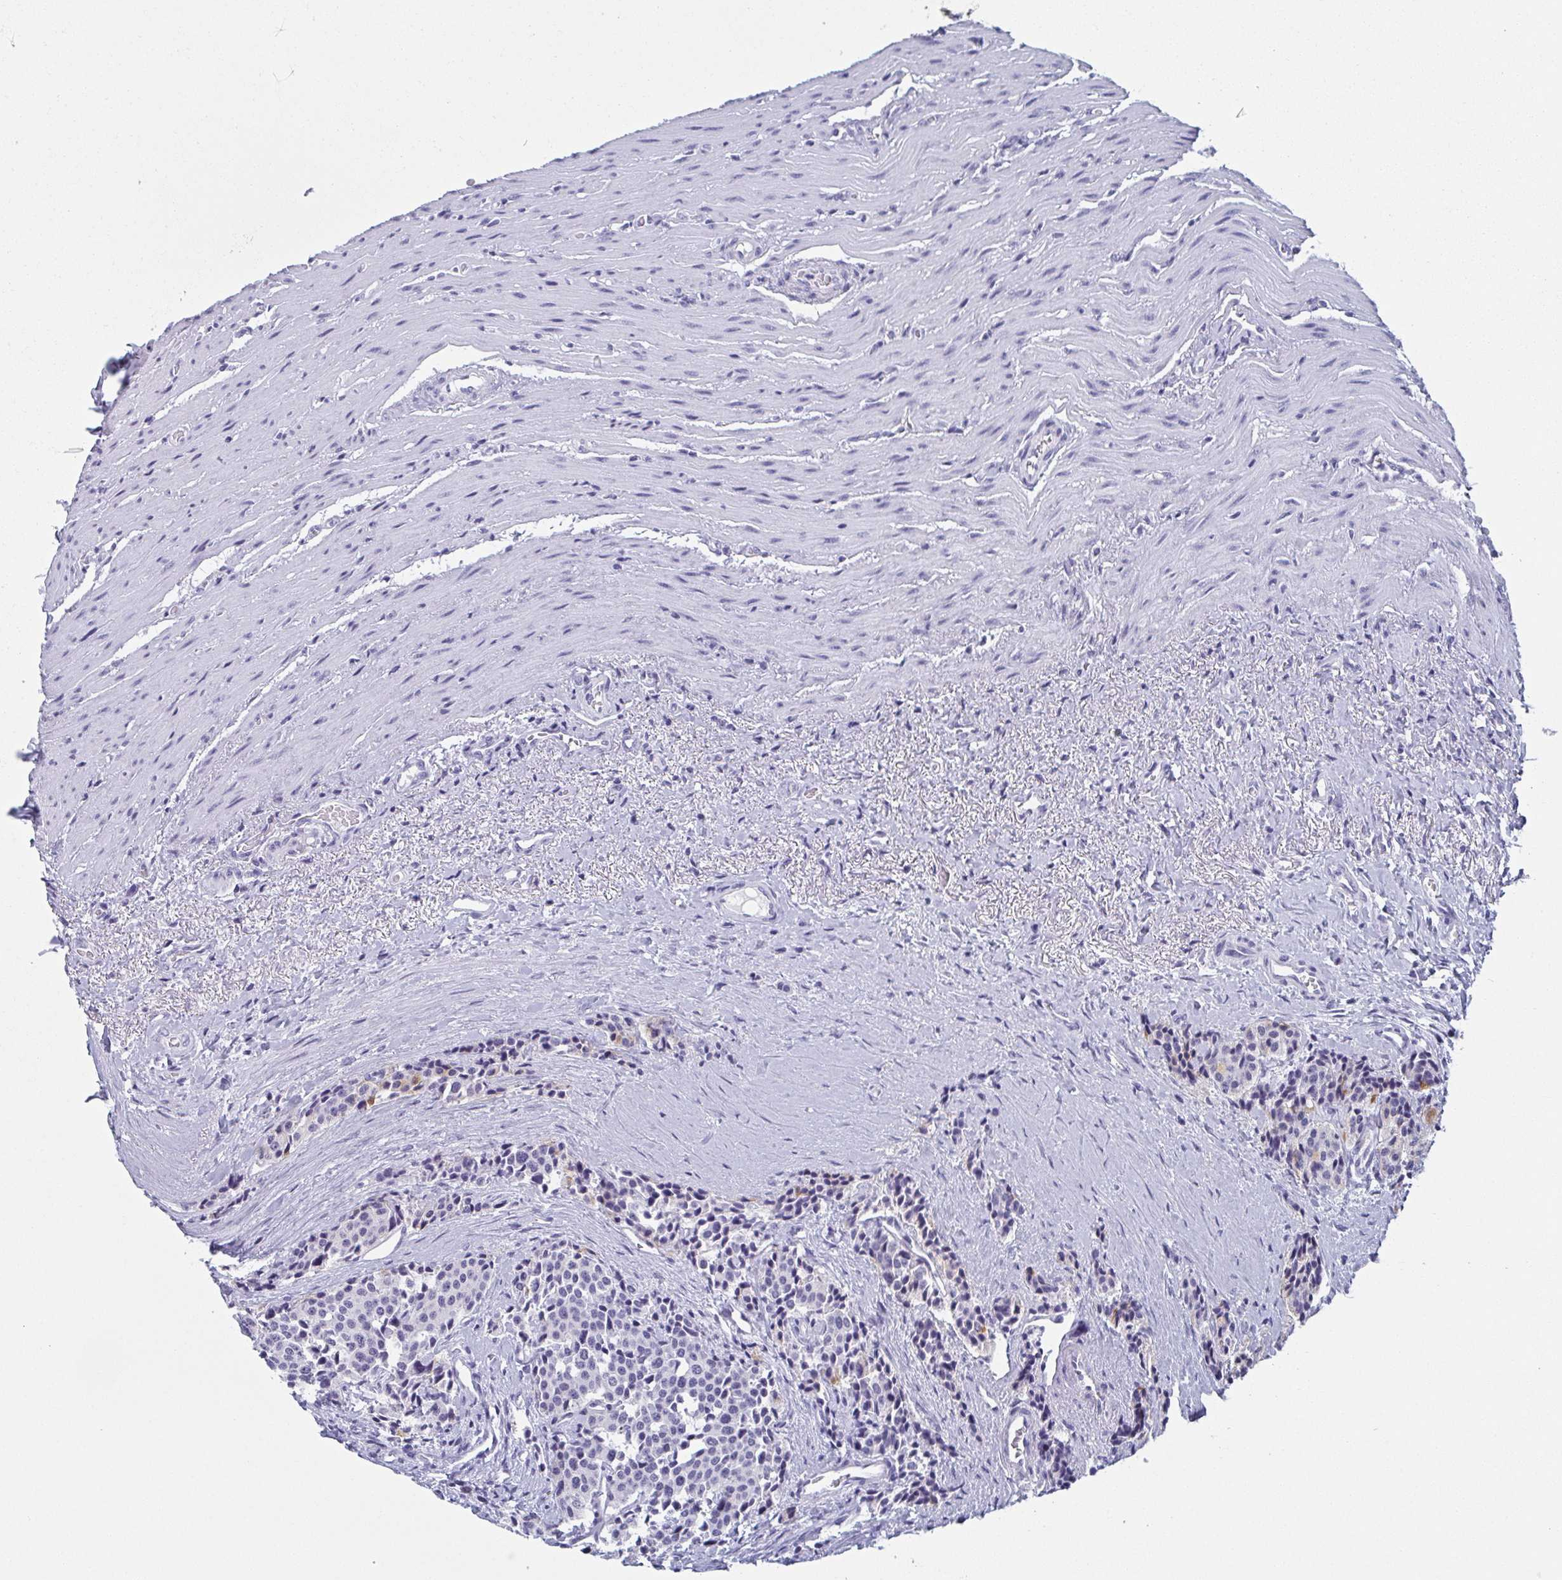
{"staining": {"intensity": "negative", "quantity": "none", "location": "none"}, "tissue": "carcinoid", "cell_type": "Tumor cells", "image_type": "cancer", "snomed": [{"axis": "morphology", "description": "Carcinoid, malignant, NOS"}, {"axis": "topography", "description": "Small intestine"}], "caption": "Immunohistochemistry (IHC) image of neoplastic tissue: human carcinoid stained with DAB reveals no significant protein staining in tumor cells.", "gene": "REG4", "patient": {"sex": "male", "age": 73}}